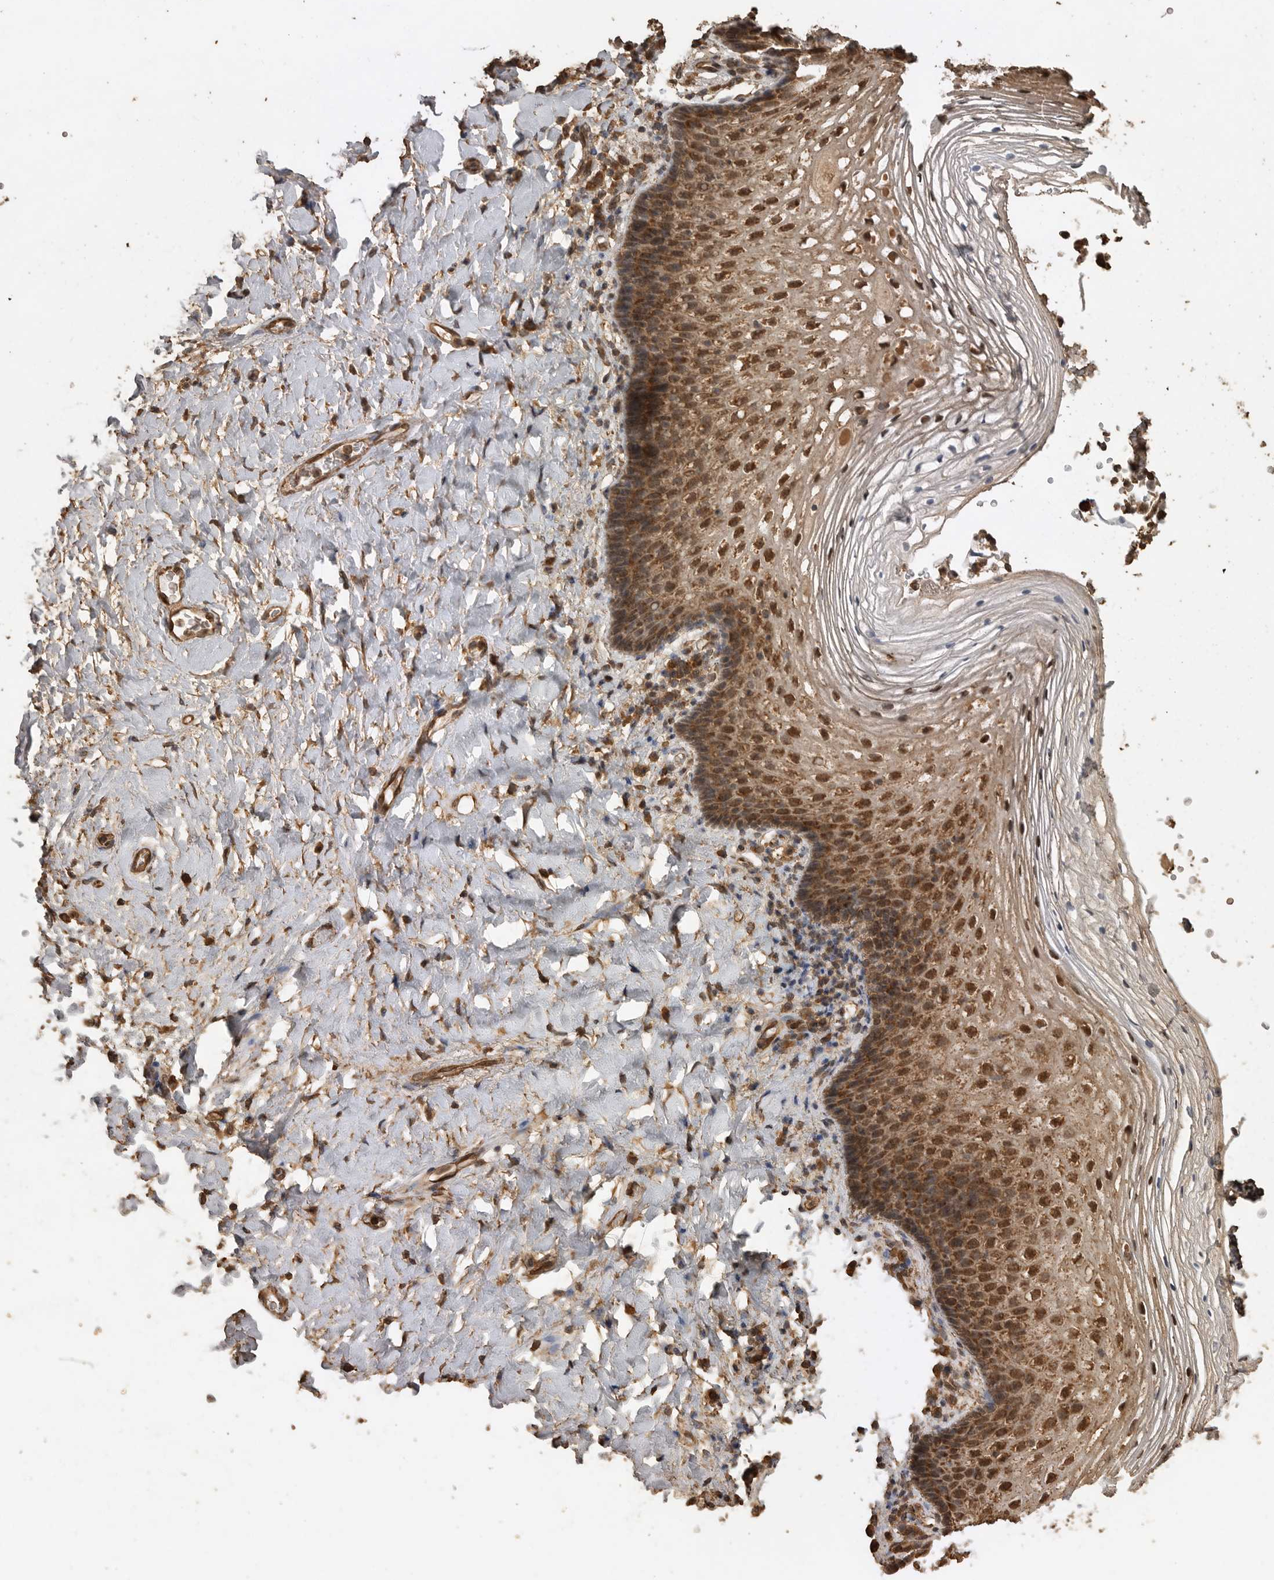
{"staining": {"intensity": "strong", "quantity": ">75%", "location": "cytoplasmic/membranous,nuclear"}, "tissue": "vagina", "cell_type": "Squamous epithelial cells", "image_type": "normal", "snomed": [{"axis": "morphology", "description": "Normal tissue, NOS"}, {"axis": "topography", "description": "Vagina"}], "caption": "Protein staining displays strong cytoplasmic/membranous,nuclear staining in about >75% of squamous epithelial cells in unremarkable vagina.", "gene": "PINK1", "patient": {"sex": "female", "age": 60}}